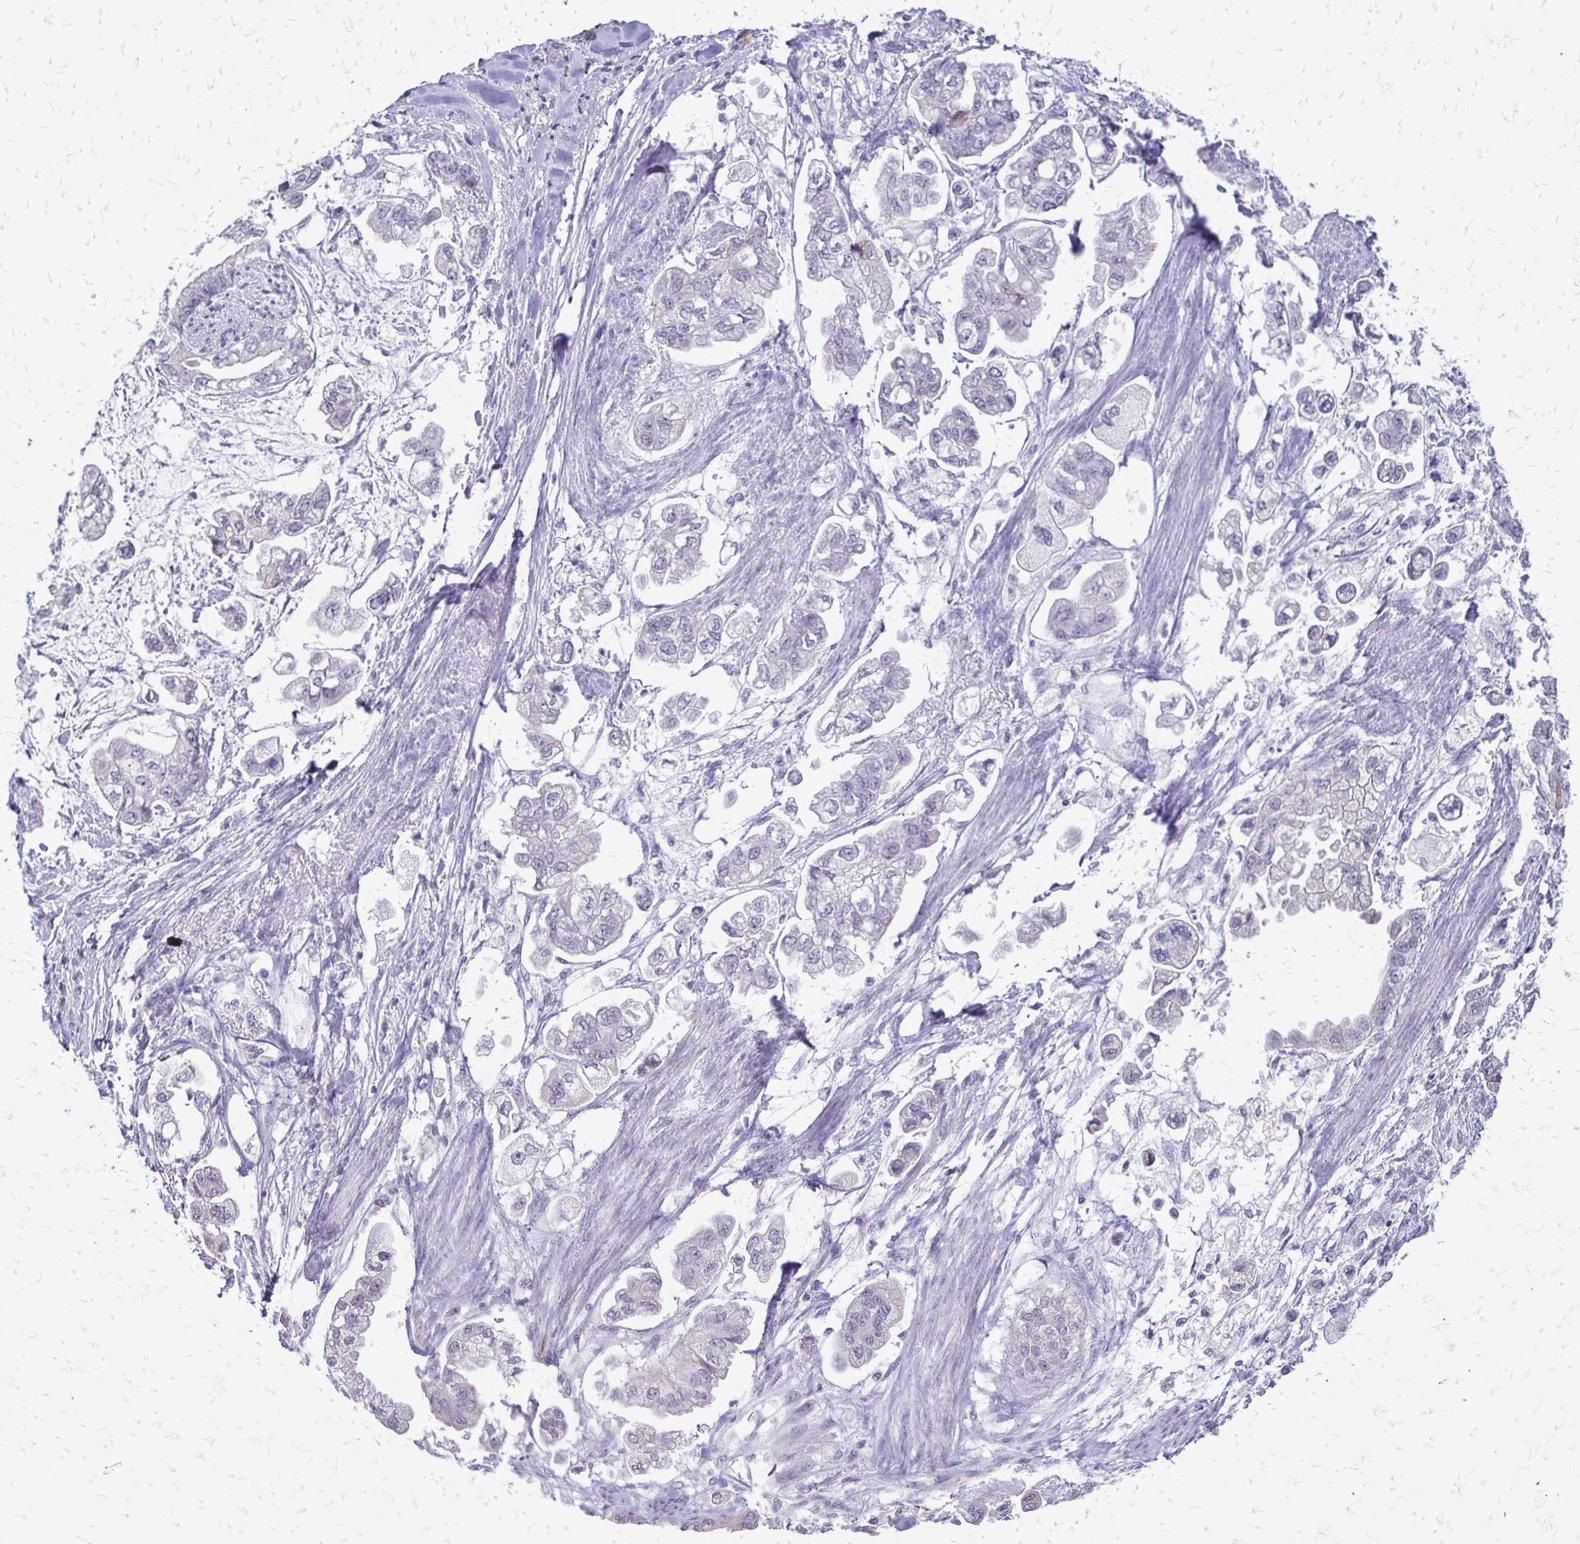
{"staining": {"intensity": "negative", "quantity": "none", "location": "none"}, "tissue": "stomach cancer", "cell_type": "Tumor cells", "image_type": "cancer", "snomed": [{"axis": "morphology", "description": "Adenocarcinoma, NOS"}, {"axis": "topography", "description": "Stomach"}], "caption": "This is an immunohistochemistry (IHC) photomicrograph of stomach adenocarcinoma. There is no expression in tumor cells.", "gene": "ALPG", "patient": {"sex": "male", "age": 62}}